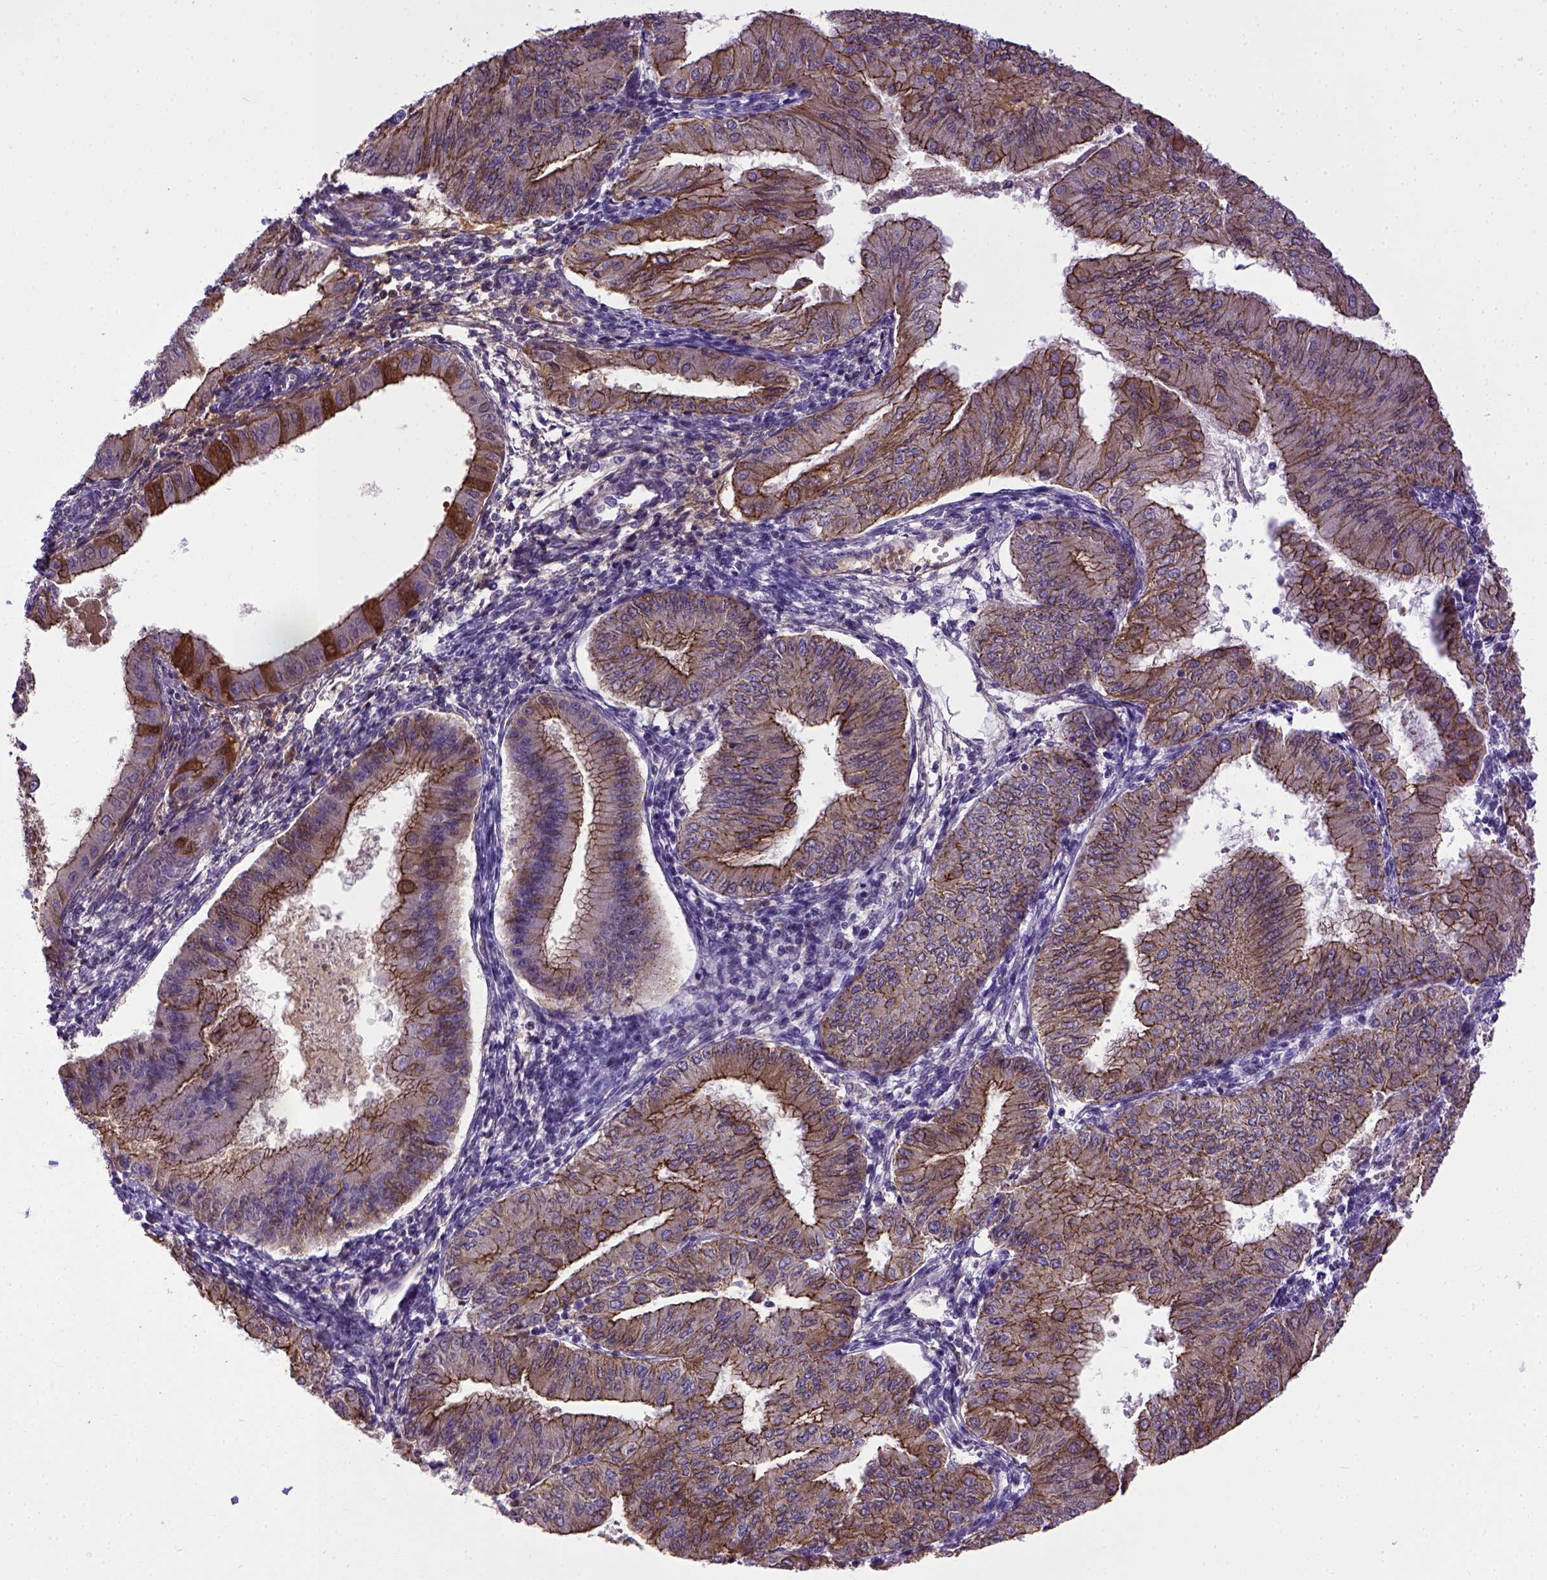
{"staining": {"intensity": "strong", "quantity": ">75%", "location": "cytoplasmic/membranous"}, "tissue": "endometrial cancer", "cell_type": "Tumor cells", "image_type": "cancer", "snomed": [{"axis": "morphology", "description": "Adenocarcinoma, NOS"}, {"axis": "topography", "description": "Endometrium"}], "caption": "Endometrial adenocarcinoma tissue reveals strong cytoplasmic/membranous positivity in about >75% of tumor cells (DAB (3,3'-diaminobenzidine) = brown stain, brightfield microscopy at high magnification).", "gene": "CDH1", "patient": {"sex": "female", "age": 53}}